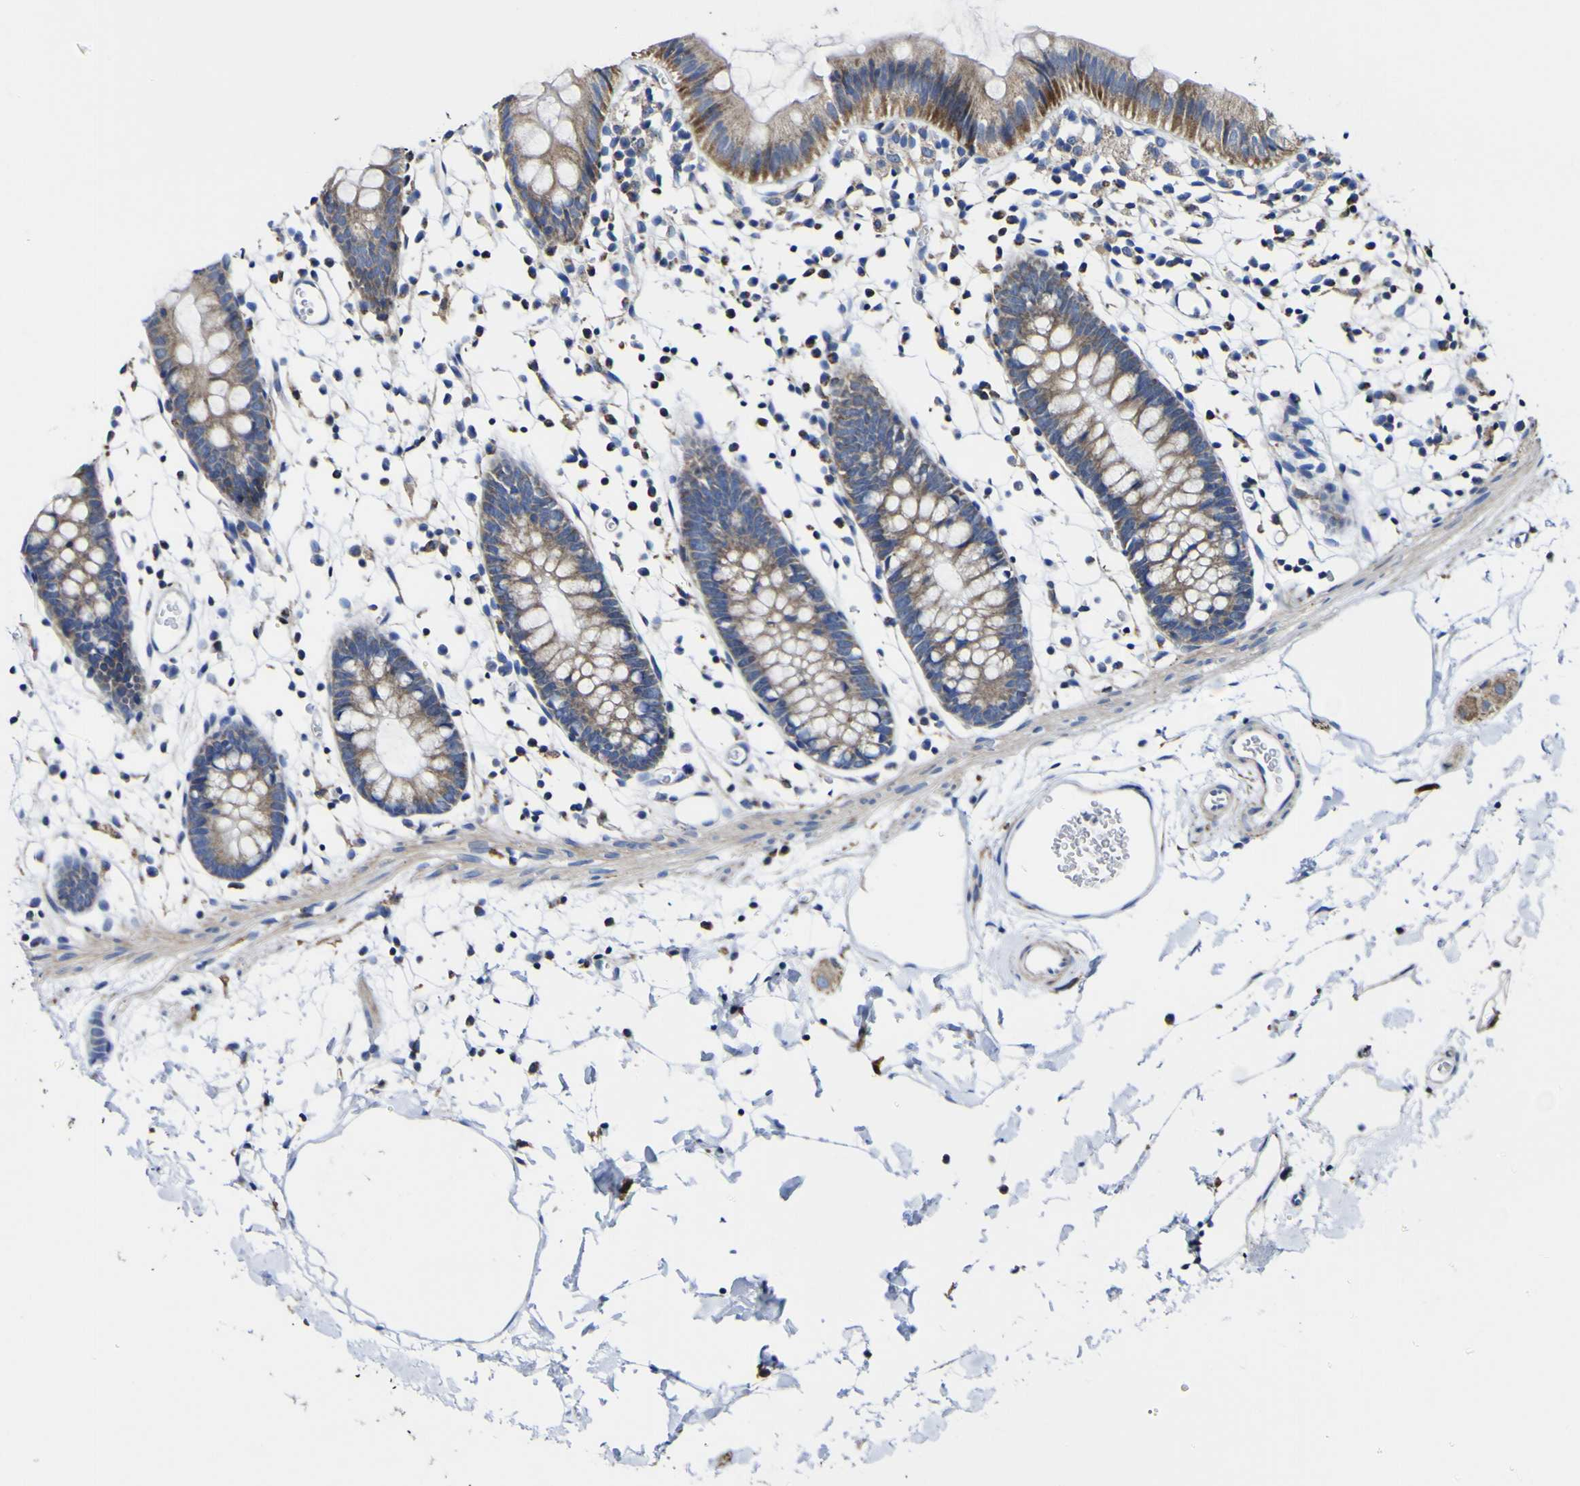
{"staining": {"intensity": "weak", "quantity": ">75%", "location": "cytoplasmic/membranous"}, "tissue": "colon", "cell_type": "Endothelial cells", "image_type": "normal", "snomed": [{"axis": "morphology", "description": "Normal tissue, NOS"}, {"axis": "topography", "description": "Colon"}], "caption": "High-power microscopy captured an immunohistochemistry photomicrograph of benign colon, revealing weak cytoplasmic/membranous staining in about >75% of endothelial cells.", "gene": "CCDC90B", "patient": {"sex": "male", "age": 14}}